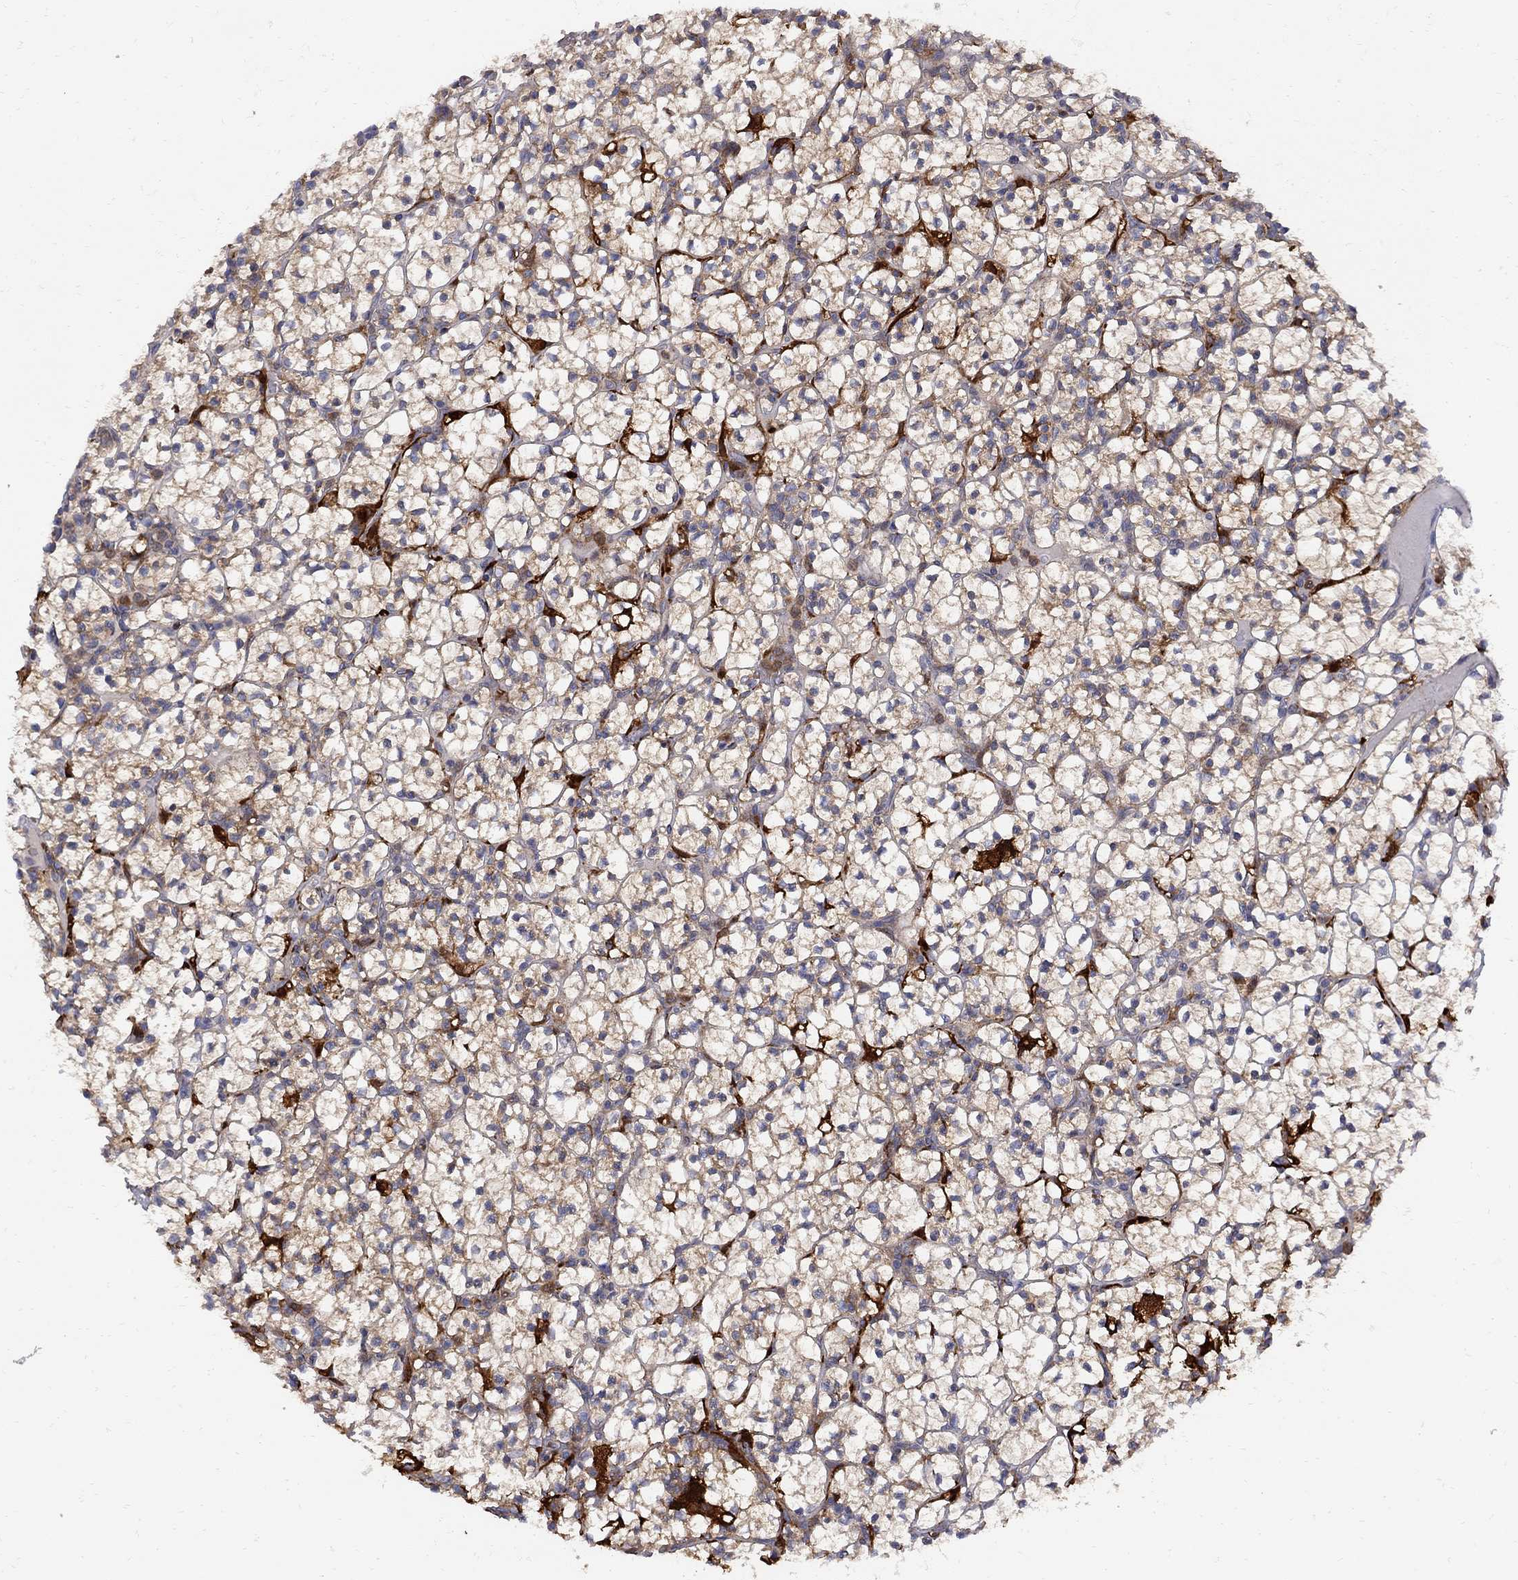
{"staining": {"intensity": "weak", "quantity": "25%-75%", "location": "cytoplasmic/membranous"}, "tissue": "renal cancer", "cell_type": "Tumor cells", "image_type": "cancer", "snomed": [{"axis": "morphology", "description": "Adenocarcinoma, NOS"}, {"axis": "topography", "description": "Kidney"}], "caption": "Immunohistochemical staining of renal cancer displays low levels of weak cytoplasmic/membranous positivity in about 25%-75% of tumor cells.", "gene": "MTHFR", "patient": {"sex": "female", "age": 89}}